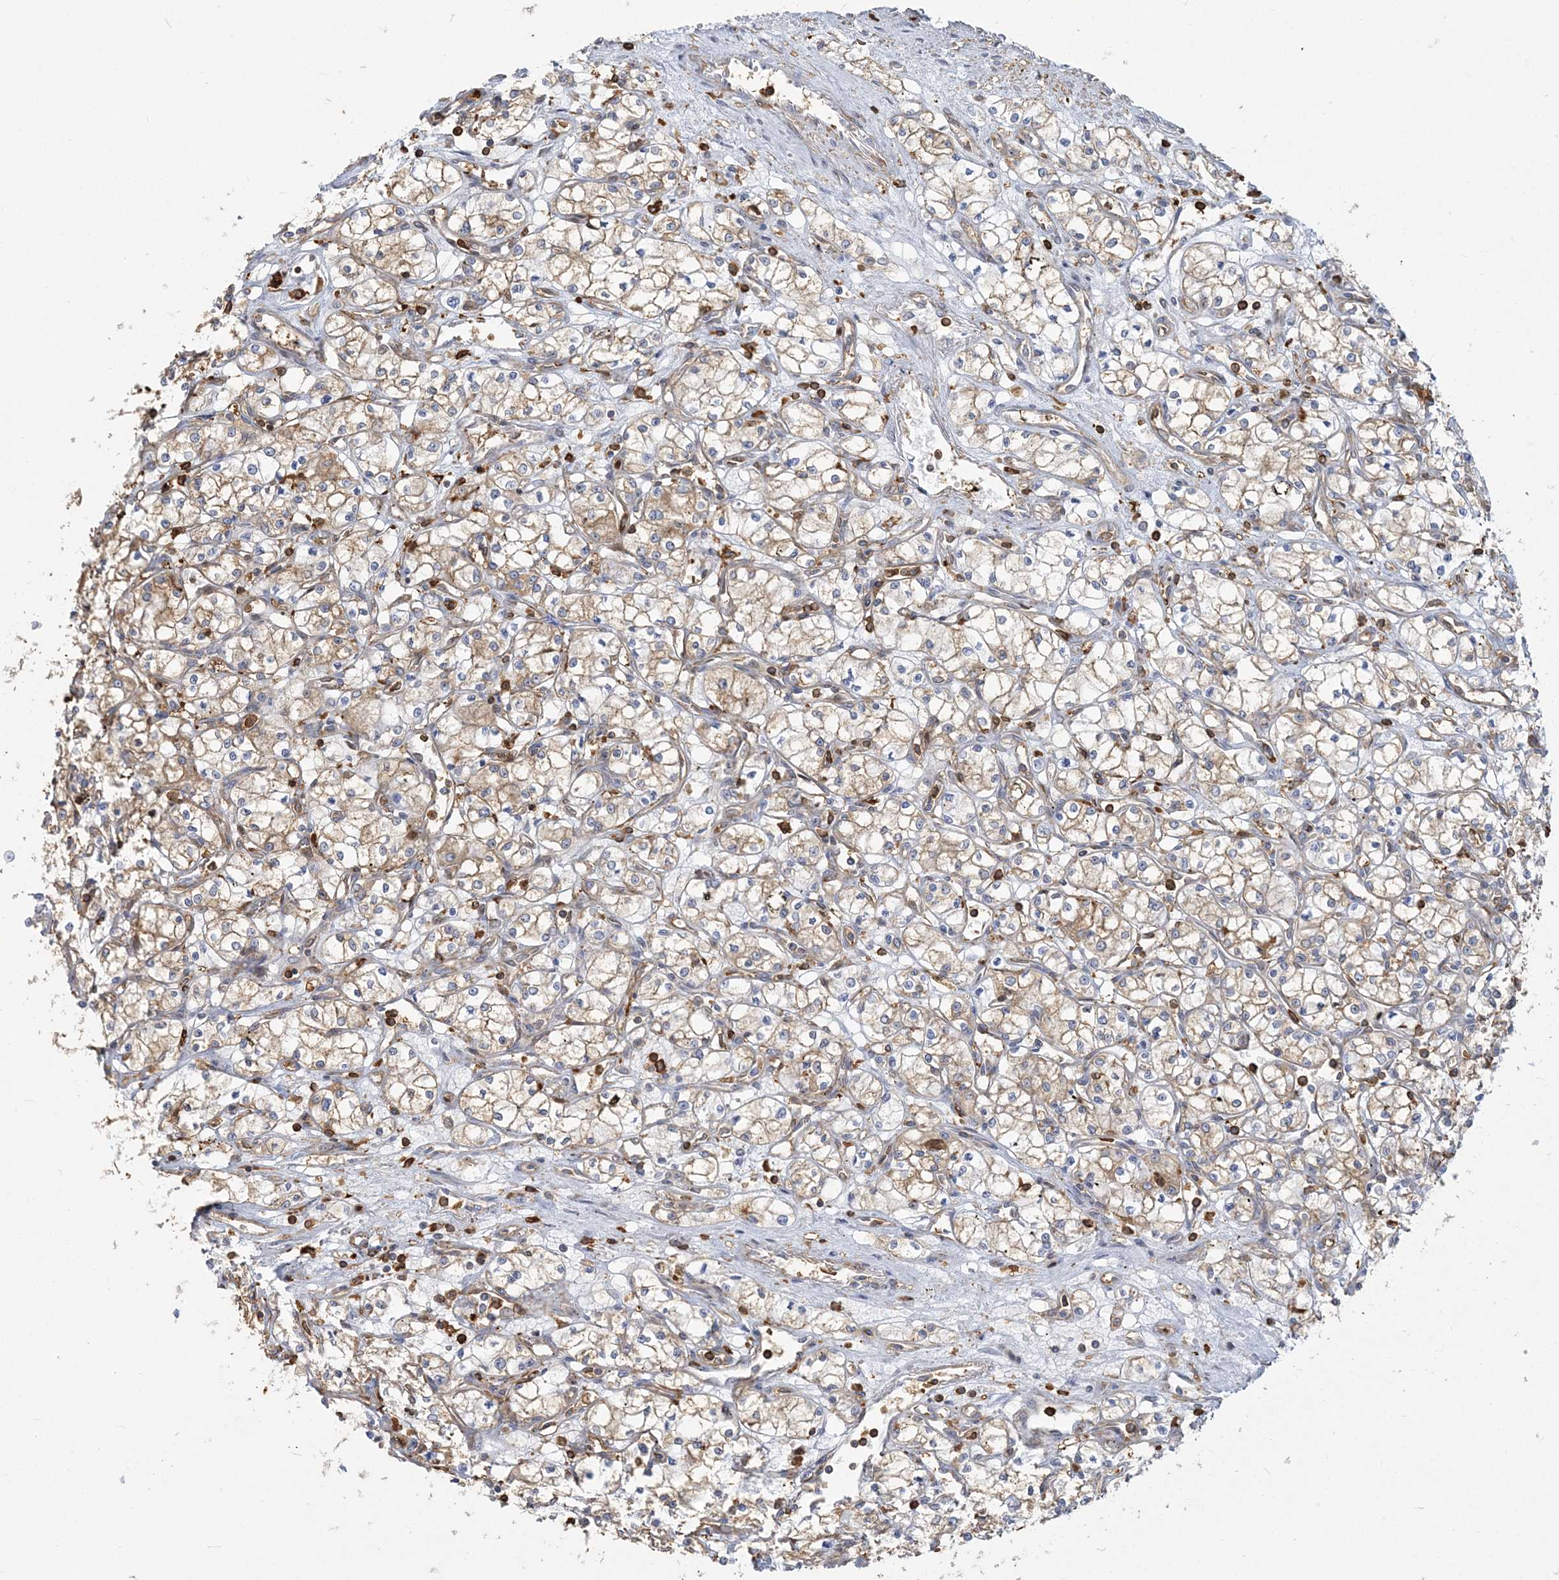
{"staining": {"intensity": "weak", "quantity": ">75%", "location": "cytoplasmic/membranous"}, "tissue": "renal cancer", "cell_type": "Tumor cells", "image_type": "cancer", "snomed": [{"axis": "morphology", "description": "Adenocarcinoma, NOS"}, {"axis": "topography", "description": "Kidney"}], "caption": "Immunohistochemical staining of human renal cancer displays low levels of weak cytoplasmic/membranous positivity in approximately >75% of tumor cells.", "gene": "ANKS1A", "patient": {"sex": "male", "age": 59}}